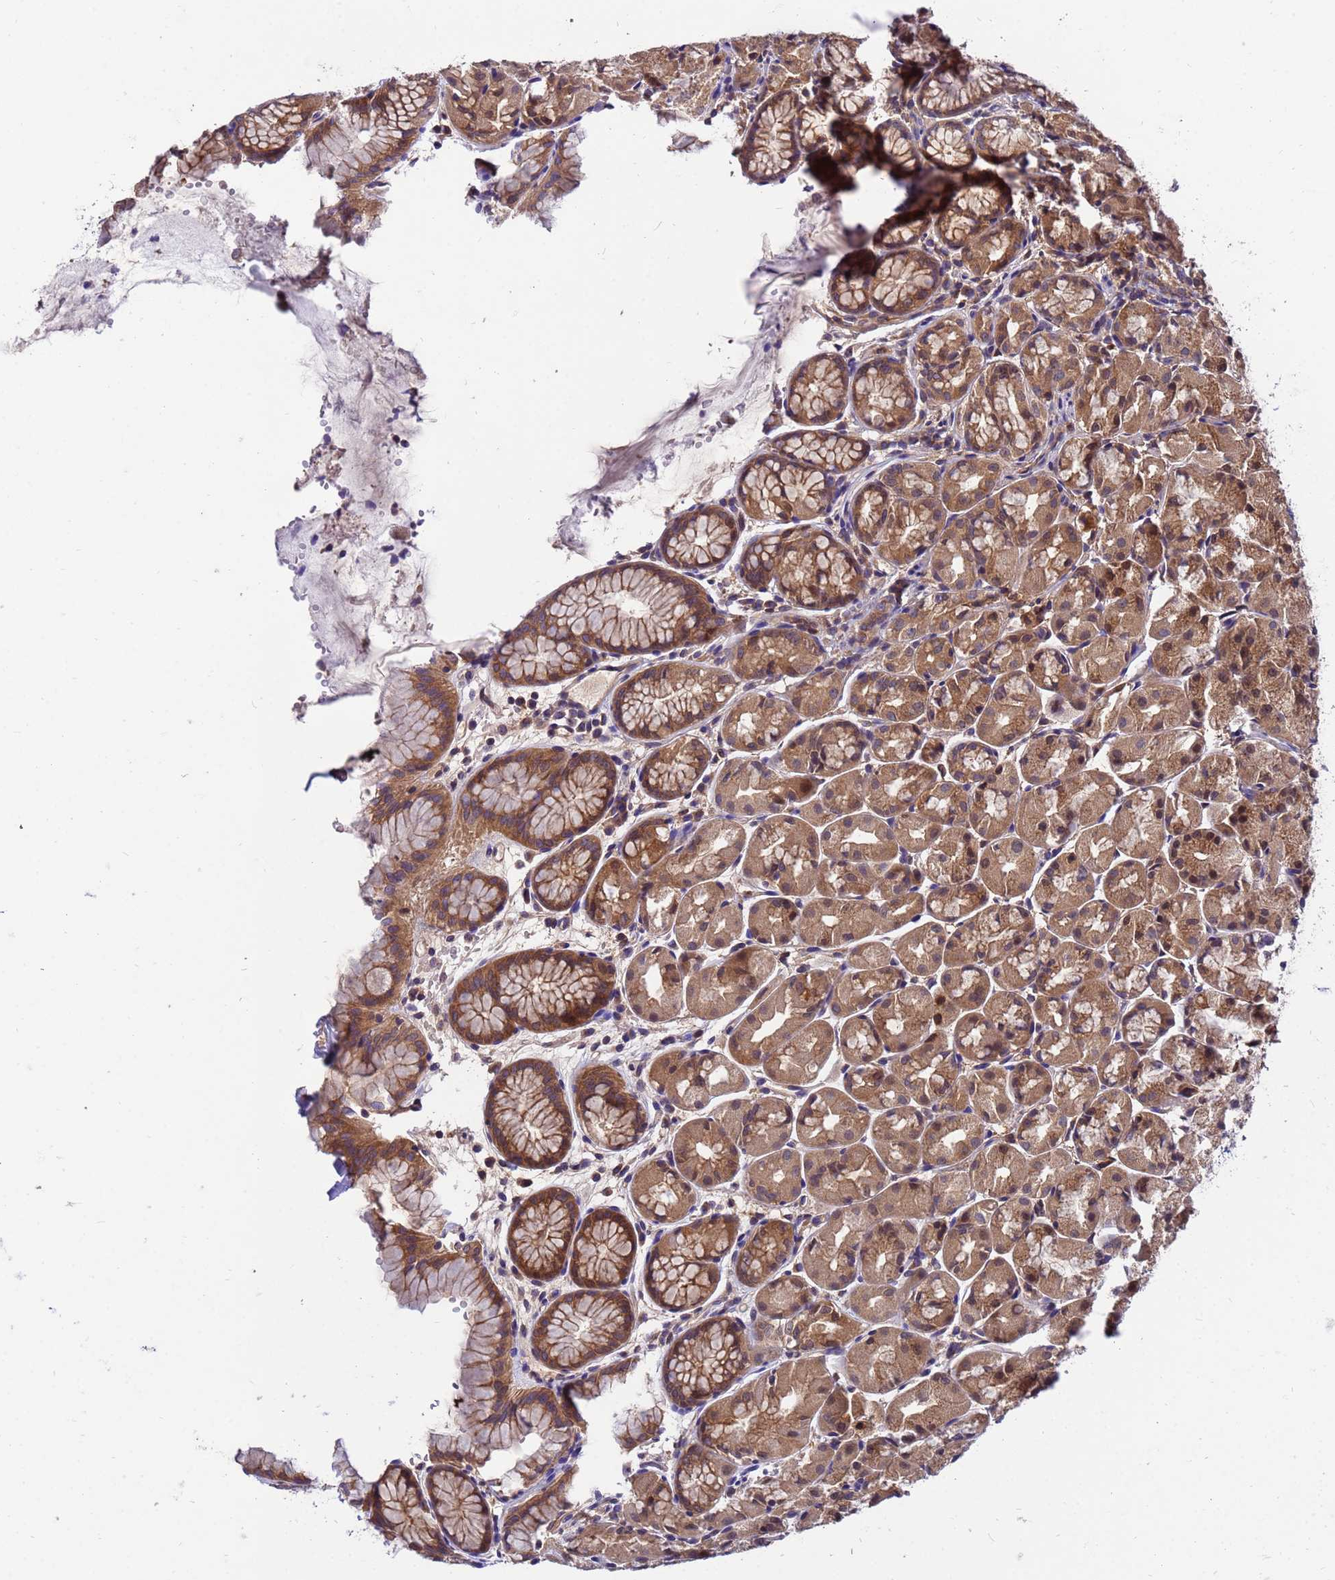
{"staining": {"intensity": "moderate", "quantity": ">75%", "location": "cytoplasmic/membranous,nuclear"}, "tissue": "stomach", "cell_type": "Glandular cells", "image_type": "normal", "snomed": [{"axis": "morphology", "description": "Normal tissue, NOS"}, {"axis": "topography", "description": "Stomach, upper"}], "caption": "IHC staining of unremarkable stomach, which shows medium levels of moderate cytoplasmic/membranous,nuclear positivity in approximately >75% of glandular cells indicating moderate cytoplasmic/membranous,nuclear protein positivity. The staining was performed using DAB (brown) for protein detection and nuclei were counterstained in hematoxylin (blue).", "gene": "GET3", "patient": {"sex": "male", "age": 47}}